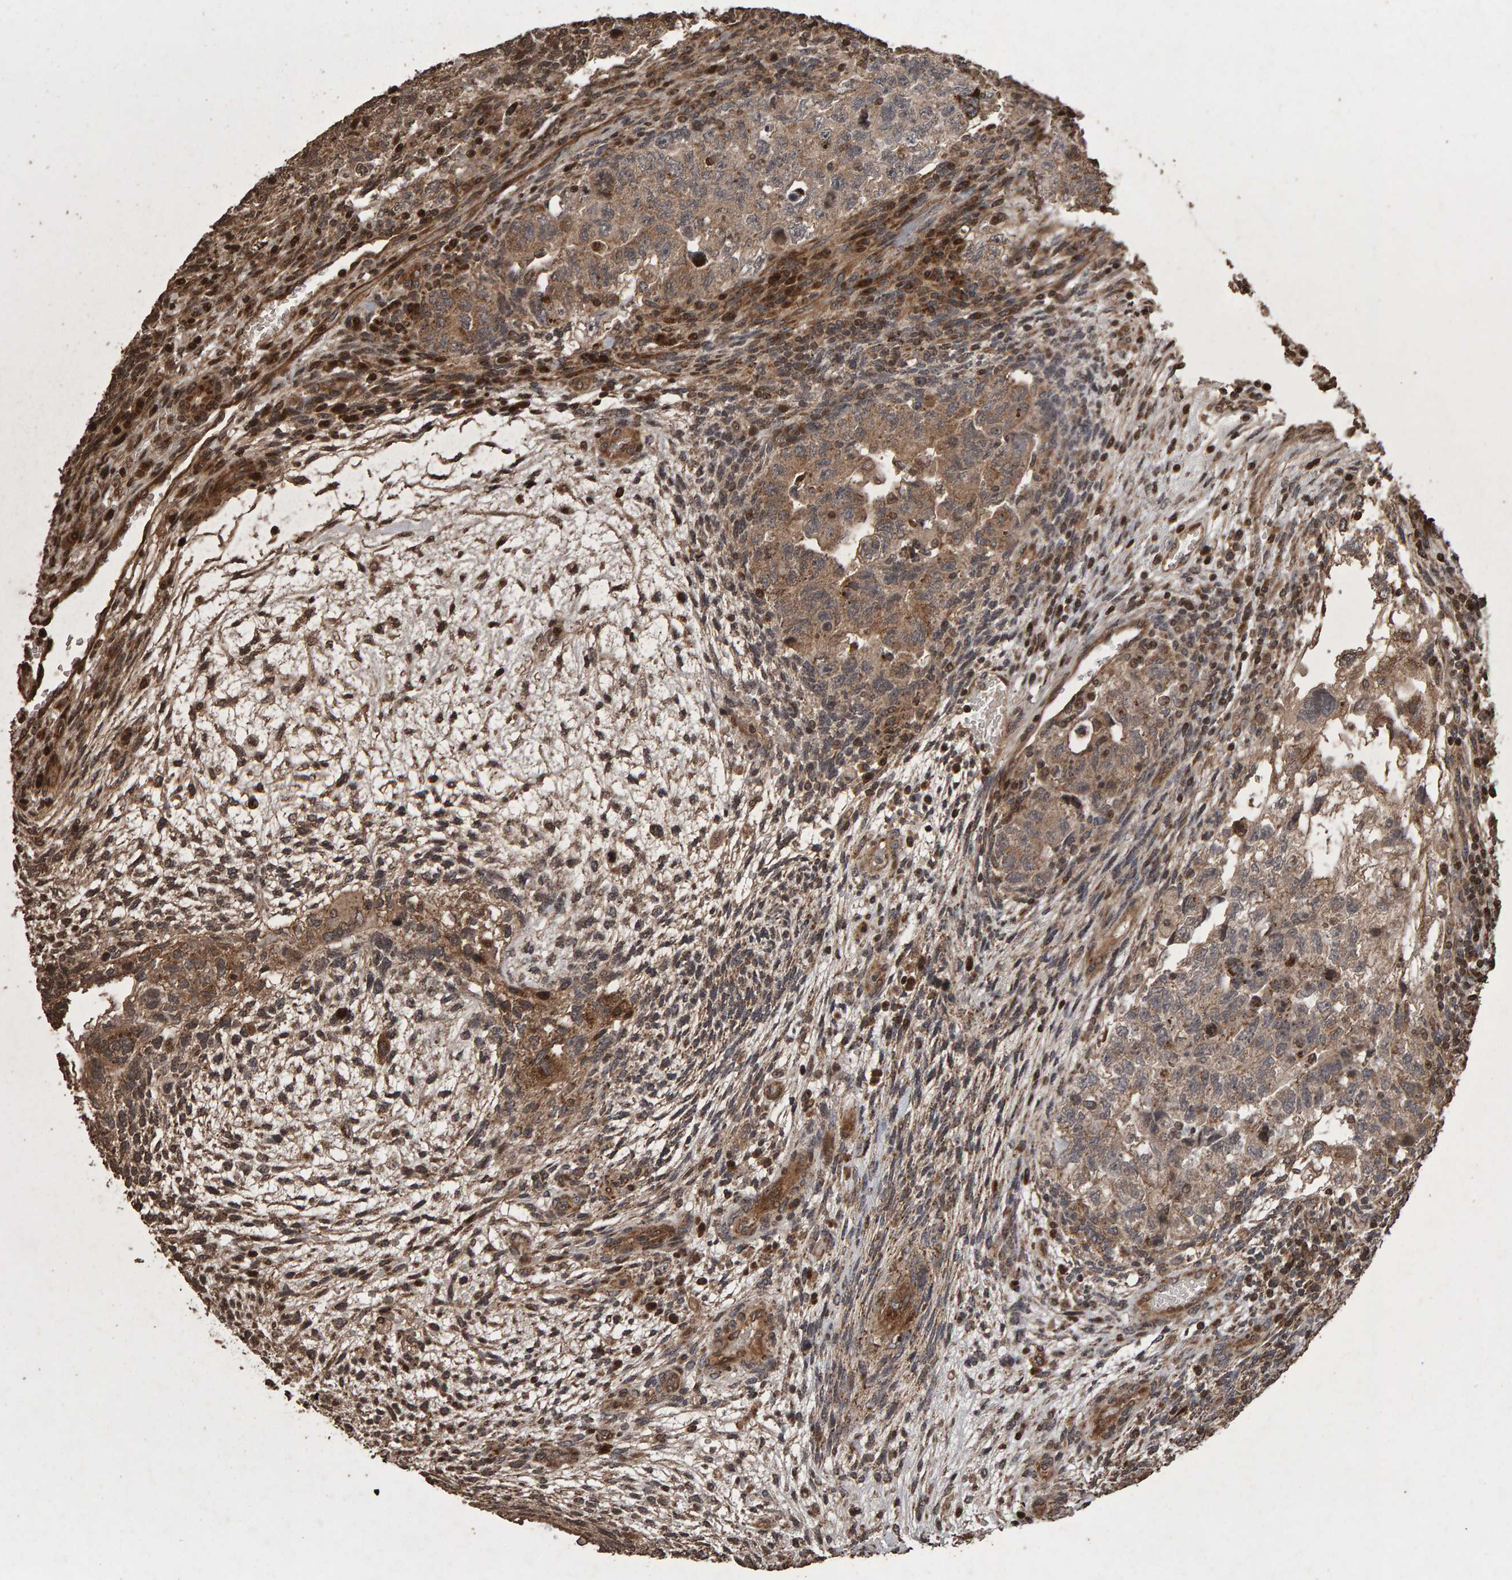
{"staining": {"intensity": "weak", "quantity": ">75%", "location": "cytoplasmic/membranous"}, "tissue": "testis cancer", "cell_type": "Tumor cells", "image_type": "cancer", "snomed": [{"axis": "morphology", "description": "Carcinoma, Embryonal, NOS"}, {"axis": "topography", "description": "Testis"}], "caption": "Protein expression analysis of testis cancer demonstrates weak cytoplasmic/membranous expression in approximately >75% of tumor cells. Immunohistochemistry stains the protein in brown and the nuclei are stained blue.", "gene": "OSBP2", "patient": {"sex": "male", "age": 36}}